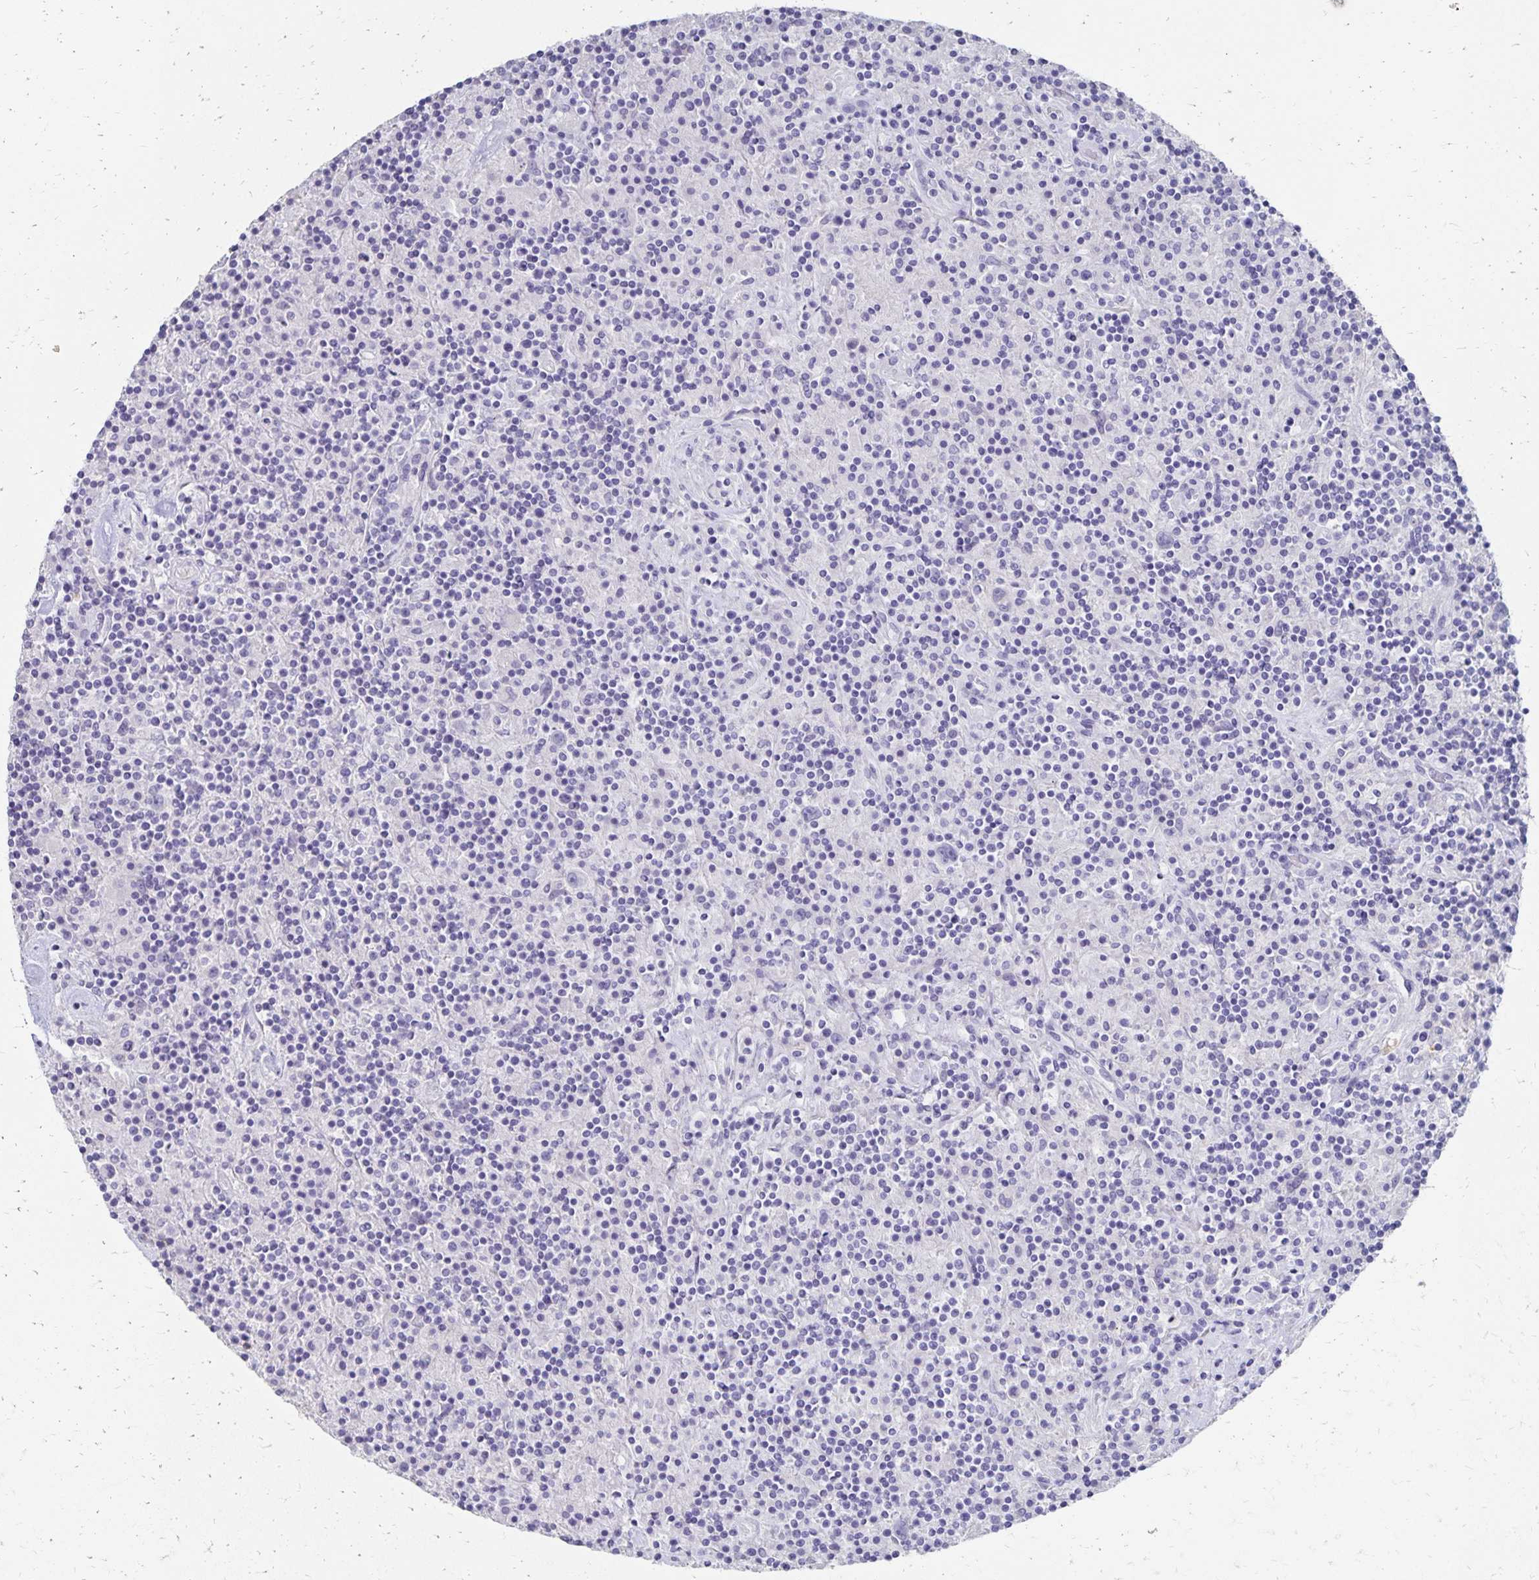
{"staining": {"intensity": "negative", "quantity": "none", "location": "none"}, "tissue": "lymphoma", "cell_type": "Tumor cells", "image_type": "cancer", "snomed": [{"axis": "morphology", "description": "Hodgkin's disease, NOS"}, {"axis": "topography", "description": "Lymph node"}], "caption": "Hodgkin's disease stained for a protein using immunohistochemistry (IHC) demonstrates no staining tumor cells.", "gene": "DYNLT4", "patient": {"sex": "male", "age": 70}}